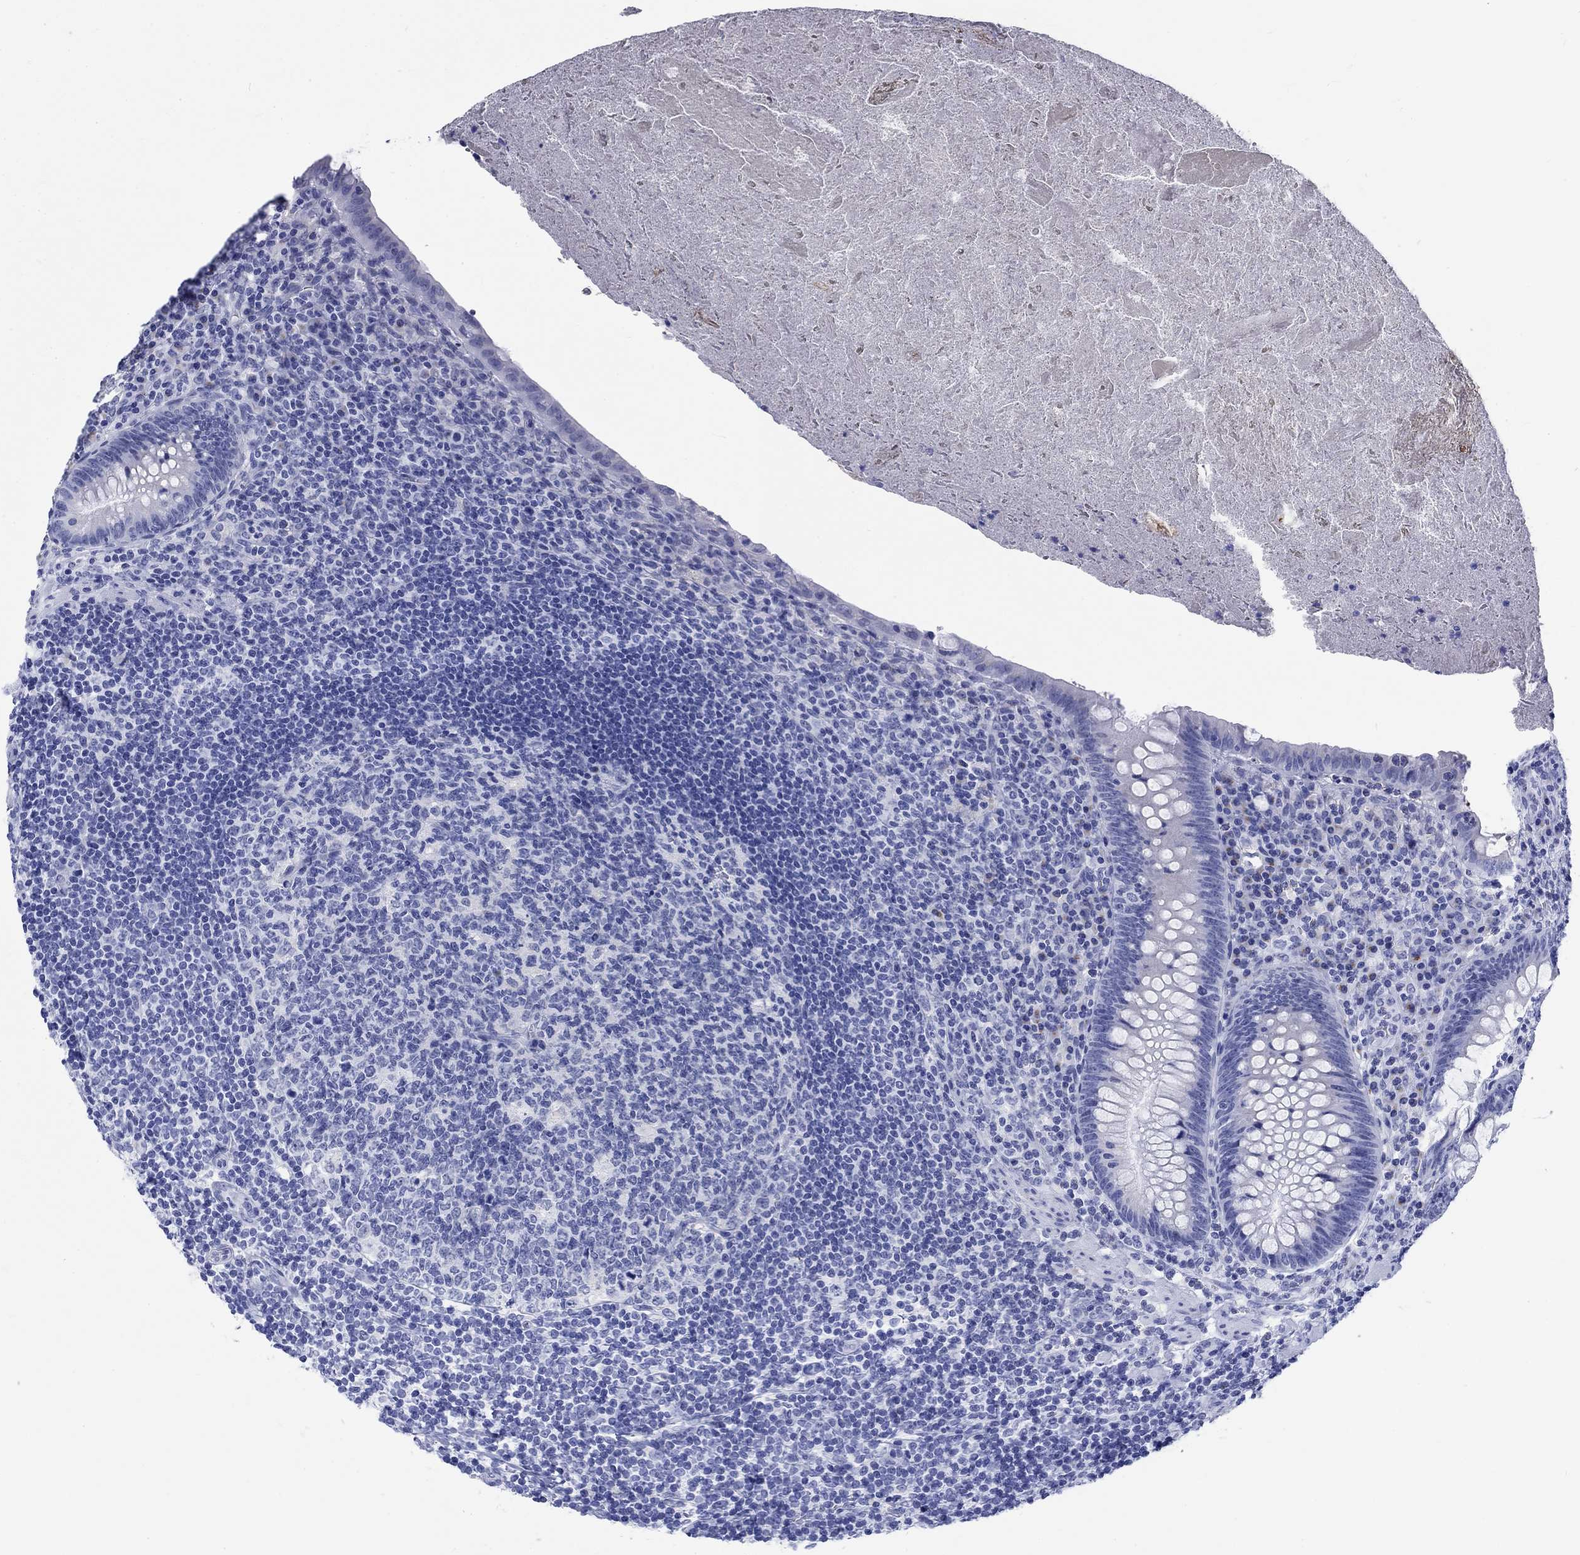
{"staining": {"intensity": "negative", "quantity": "none", "location": "none"}, "tissue": "appendix", "cell_type": "Glandular cells", "image_type": "normal", "snomed": [{"axis": "morphology", "description": "Normal tissue, NOS"}, {"axis": "topography", "description": "Appendix"}], "caption": "Immunohistochemical staining of benign human appendix shows no significant staining in glandular cells. (DAB immunohistochemistry visualized using brightfield microscopy, high magnification).", "gene": "KRT76", "patient": {"sex": "male", "age": 47}}